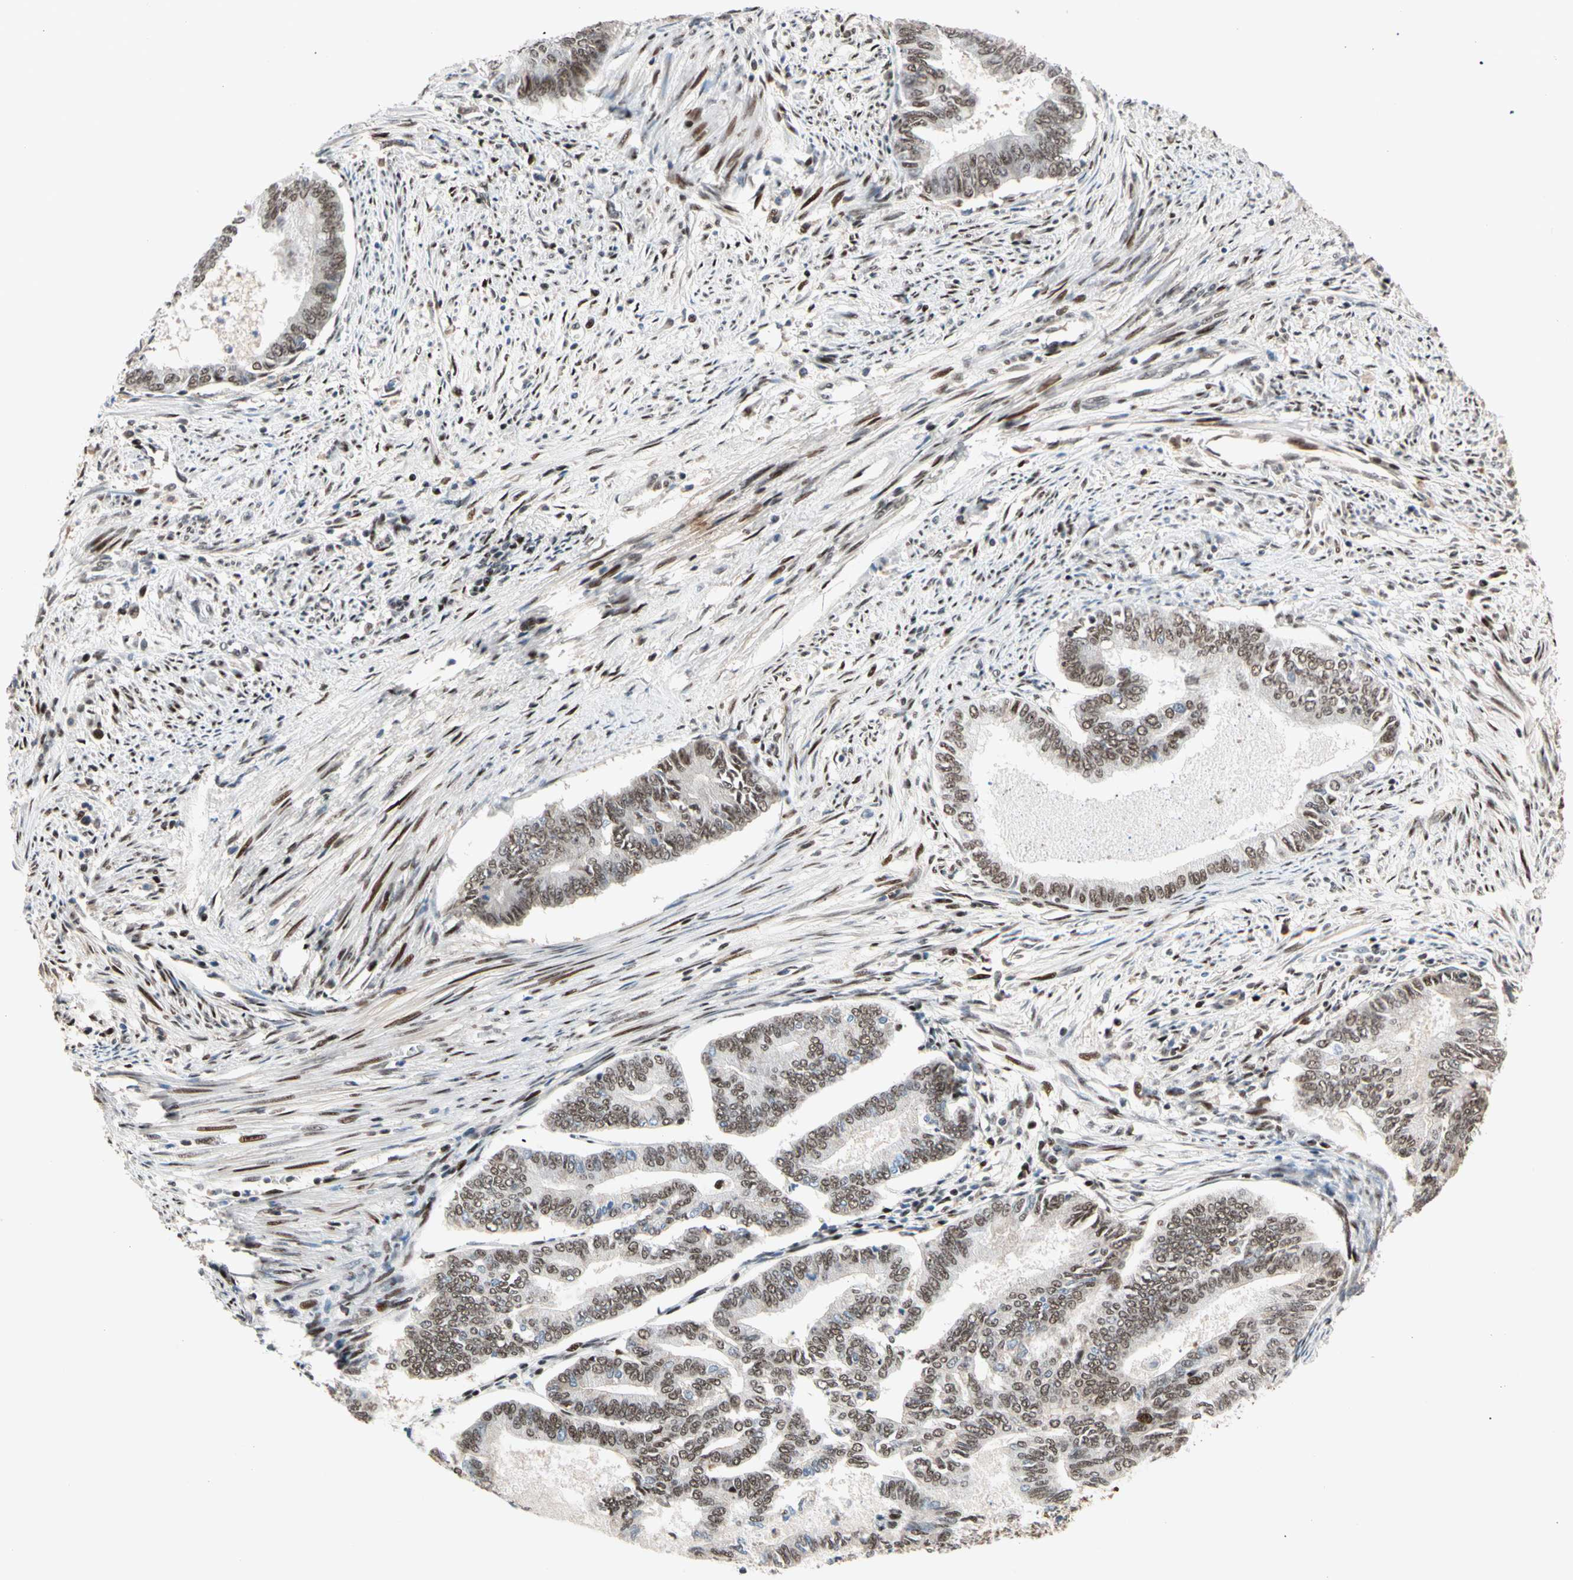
{"staining": {"intensity": "moderate", "quantity": "25%-75%", "location": "nuclear"}, "tissue": "endometrial cancer", "cell_type": "Tumor cells", "image_type": "cancer", "snomed": [{"axis": "morphology", "description": "Adenocarcinoma, NOS"}, {"axis": "topography", "description": "Endometrium"}], "caption": "Moderate nuclear protein expression is seen in approximately 25%-75% of tumor cells in endometrial cancer (adenocarcinoma).", "gene": "FOXO3", "patient": {"sex": "female", "age": 86}}